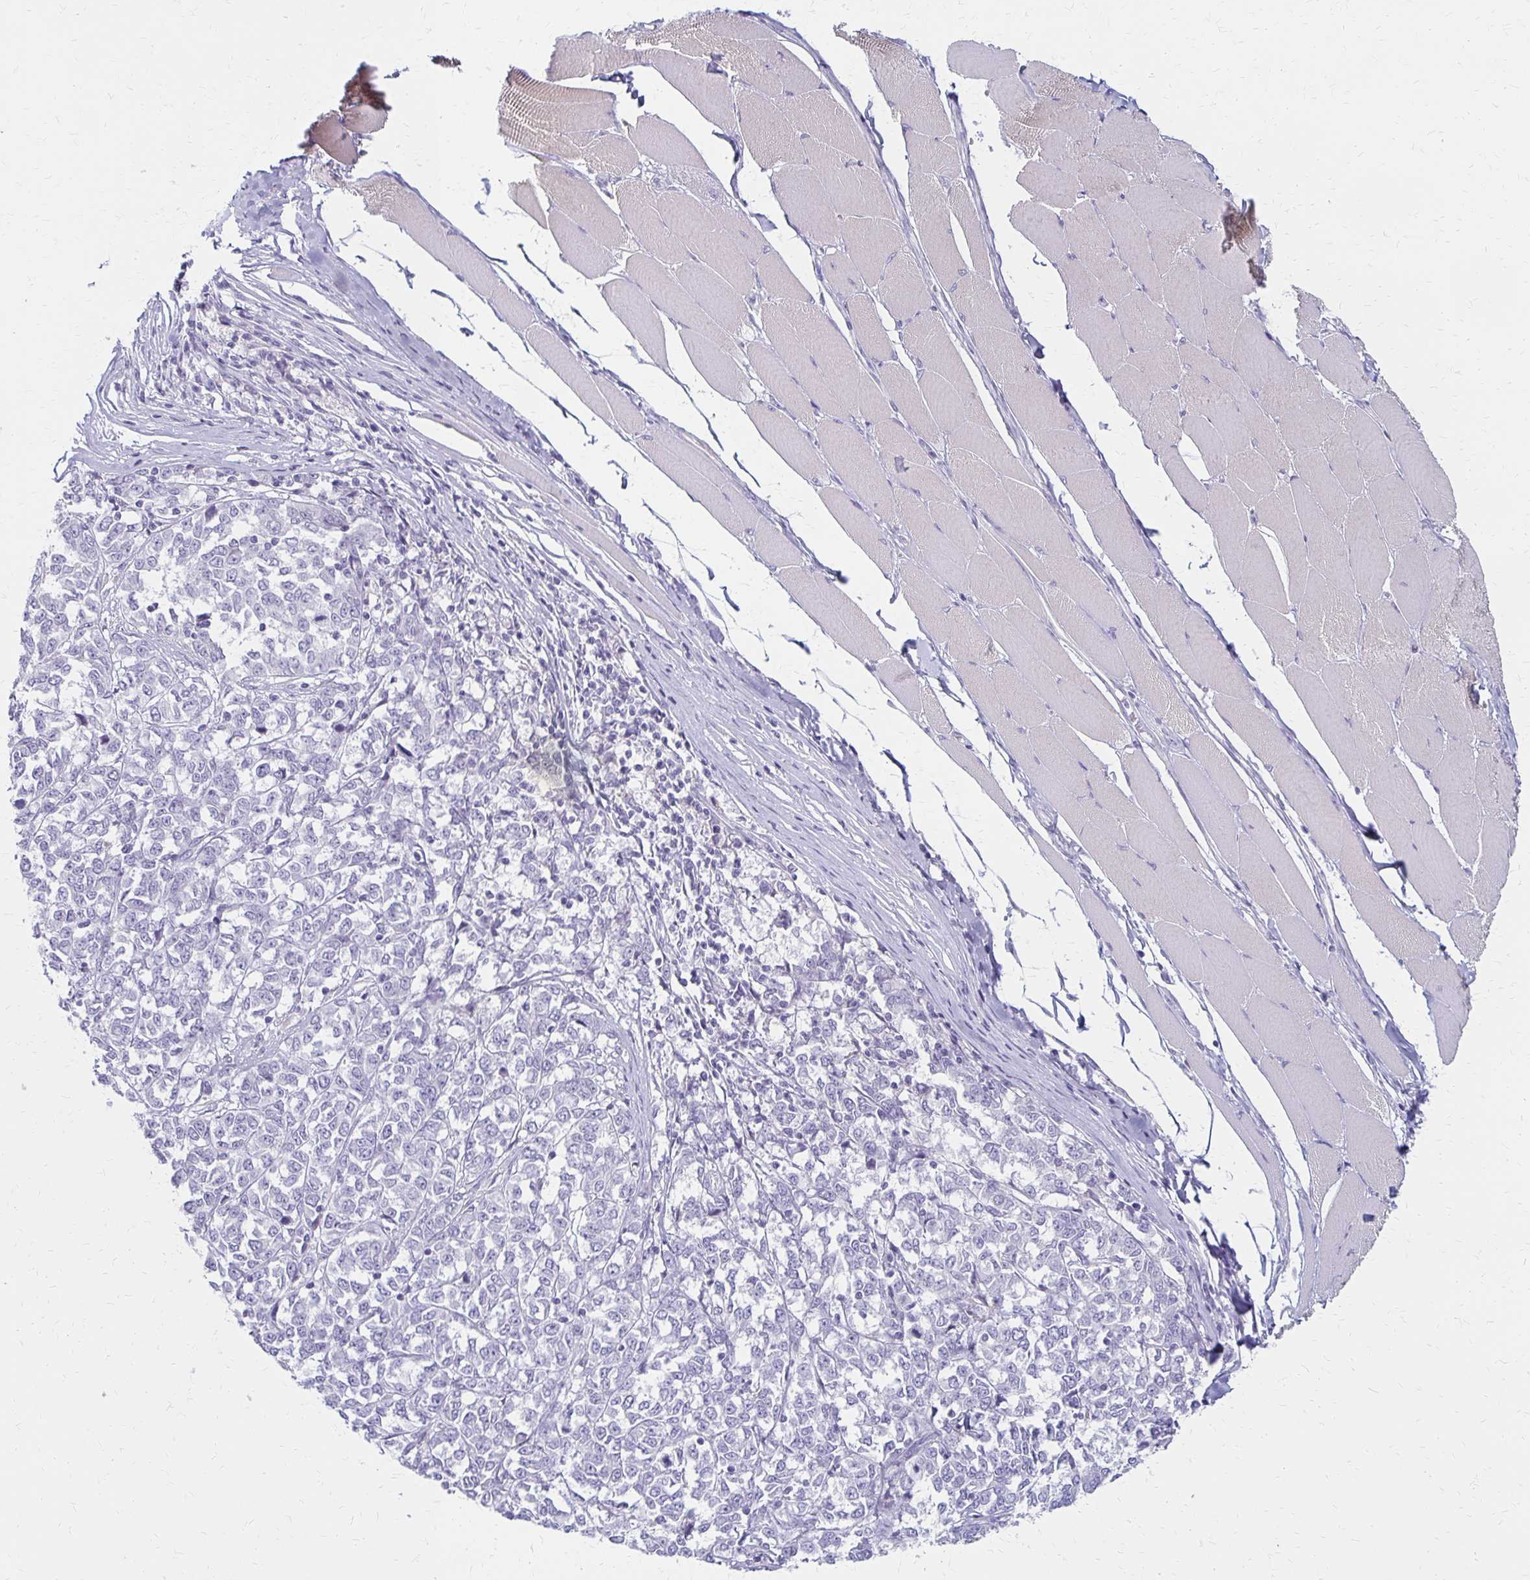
{"staining": {"intensity": "negative", "quantity": "none", "location": "none"}, "tissue": "melanoma", "cell_type": "Tumor cells", "image_type": "cancer", "snomed": [{"axis": "morphology", "description": "Malignant melanoma, NOS"}, {"axis": "topography", "description": "Skin"}], "caption": "Immunohistochemistry micrograph of melanoma stained for a protein (brown), which reveals no staining in tumor cells.", "gene": "IVL", "patient": {"sex": "female", "age": 72}}